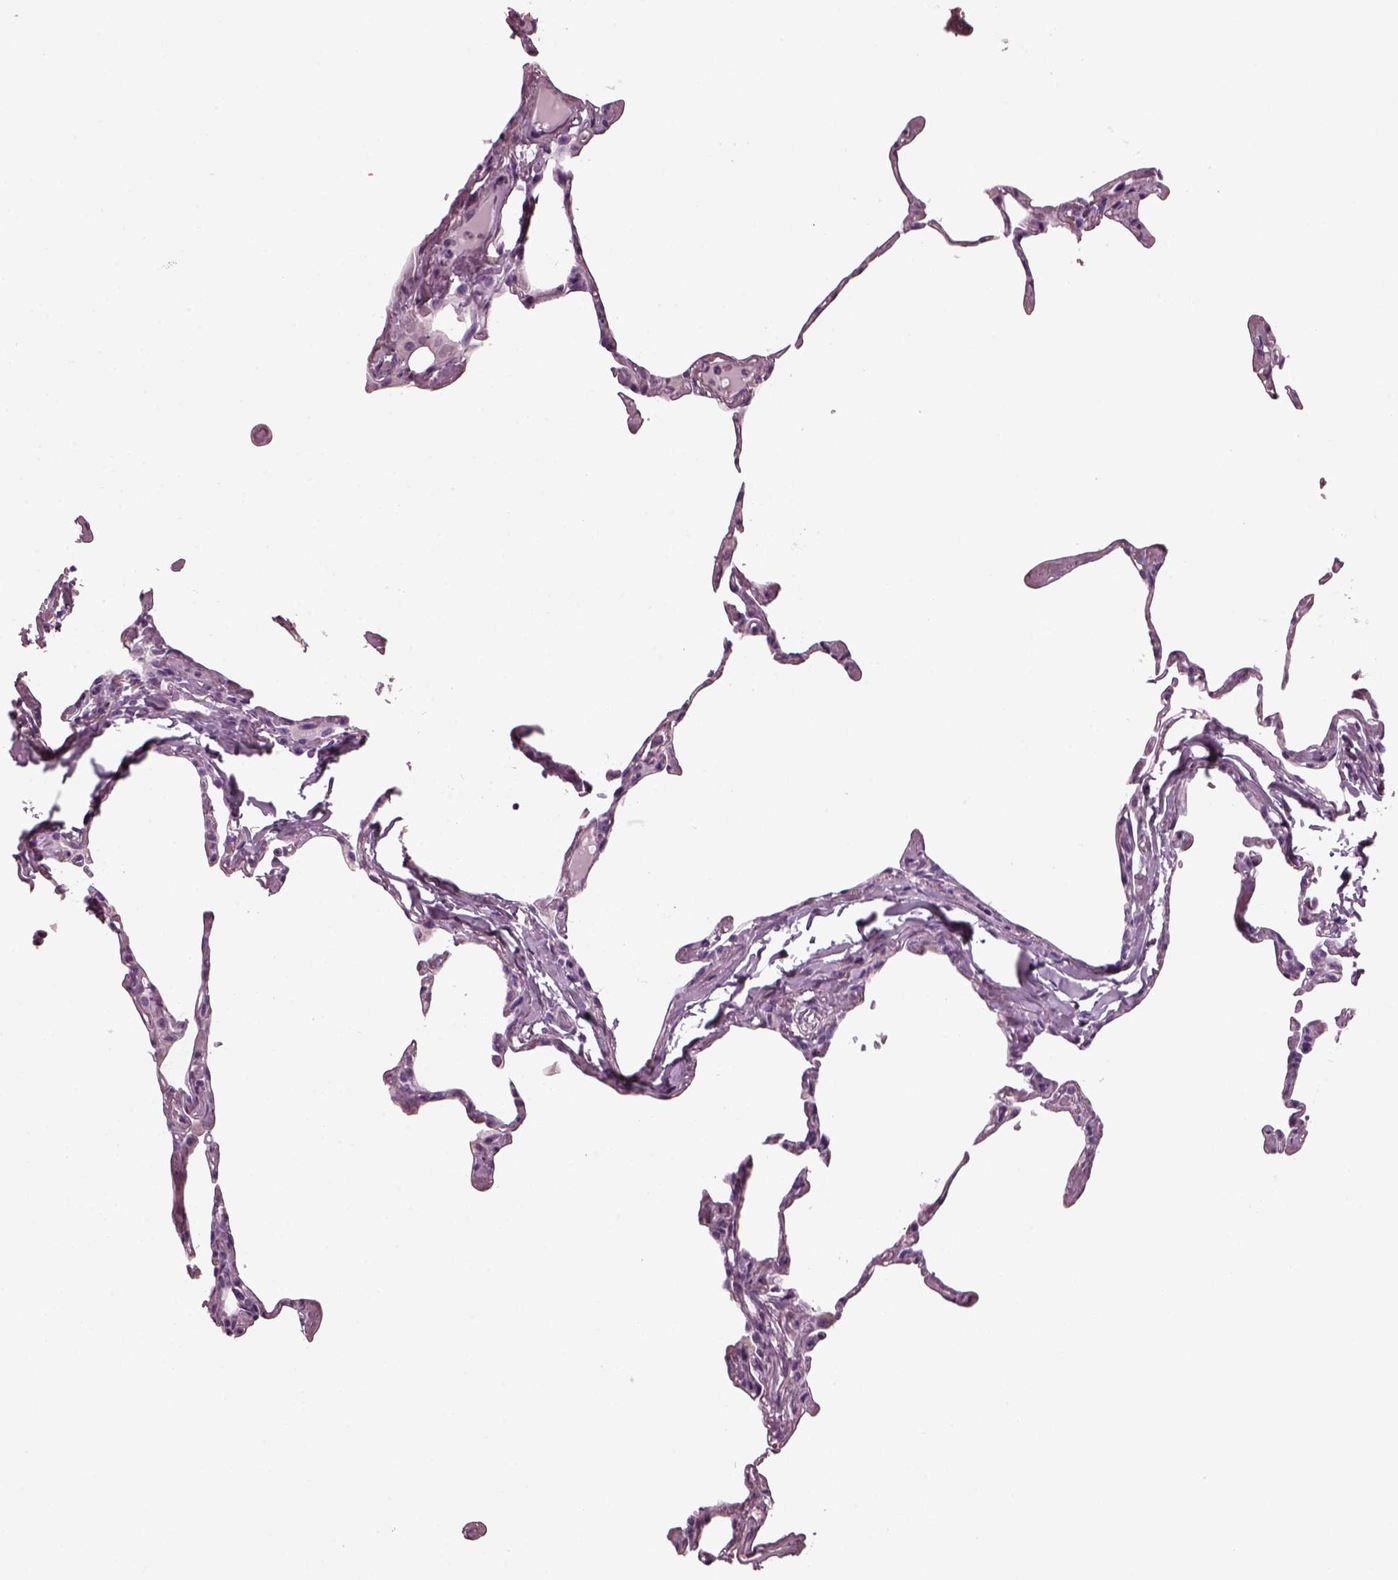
{"staining": {"intensity": "negative", "quantity": "none", "location": "none"}, "tissue": "lung", "cell_type": "Alveolar cells", "image_type": "normal", "snomed": [{"axis": "morphology", "description": "Normal tissue, NOS"}, {"axis": "topography", "description": "Lung"}], "caption": "Micrograph shows no significant protein staining in alveolar cells of normal lung.", "gene": "RCVRN", "patient": {"sex": "male", "age": 65}}